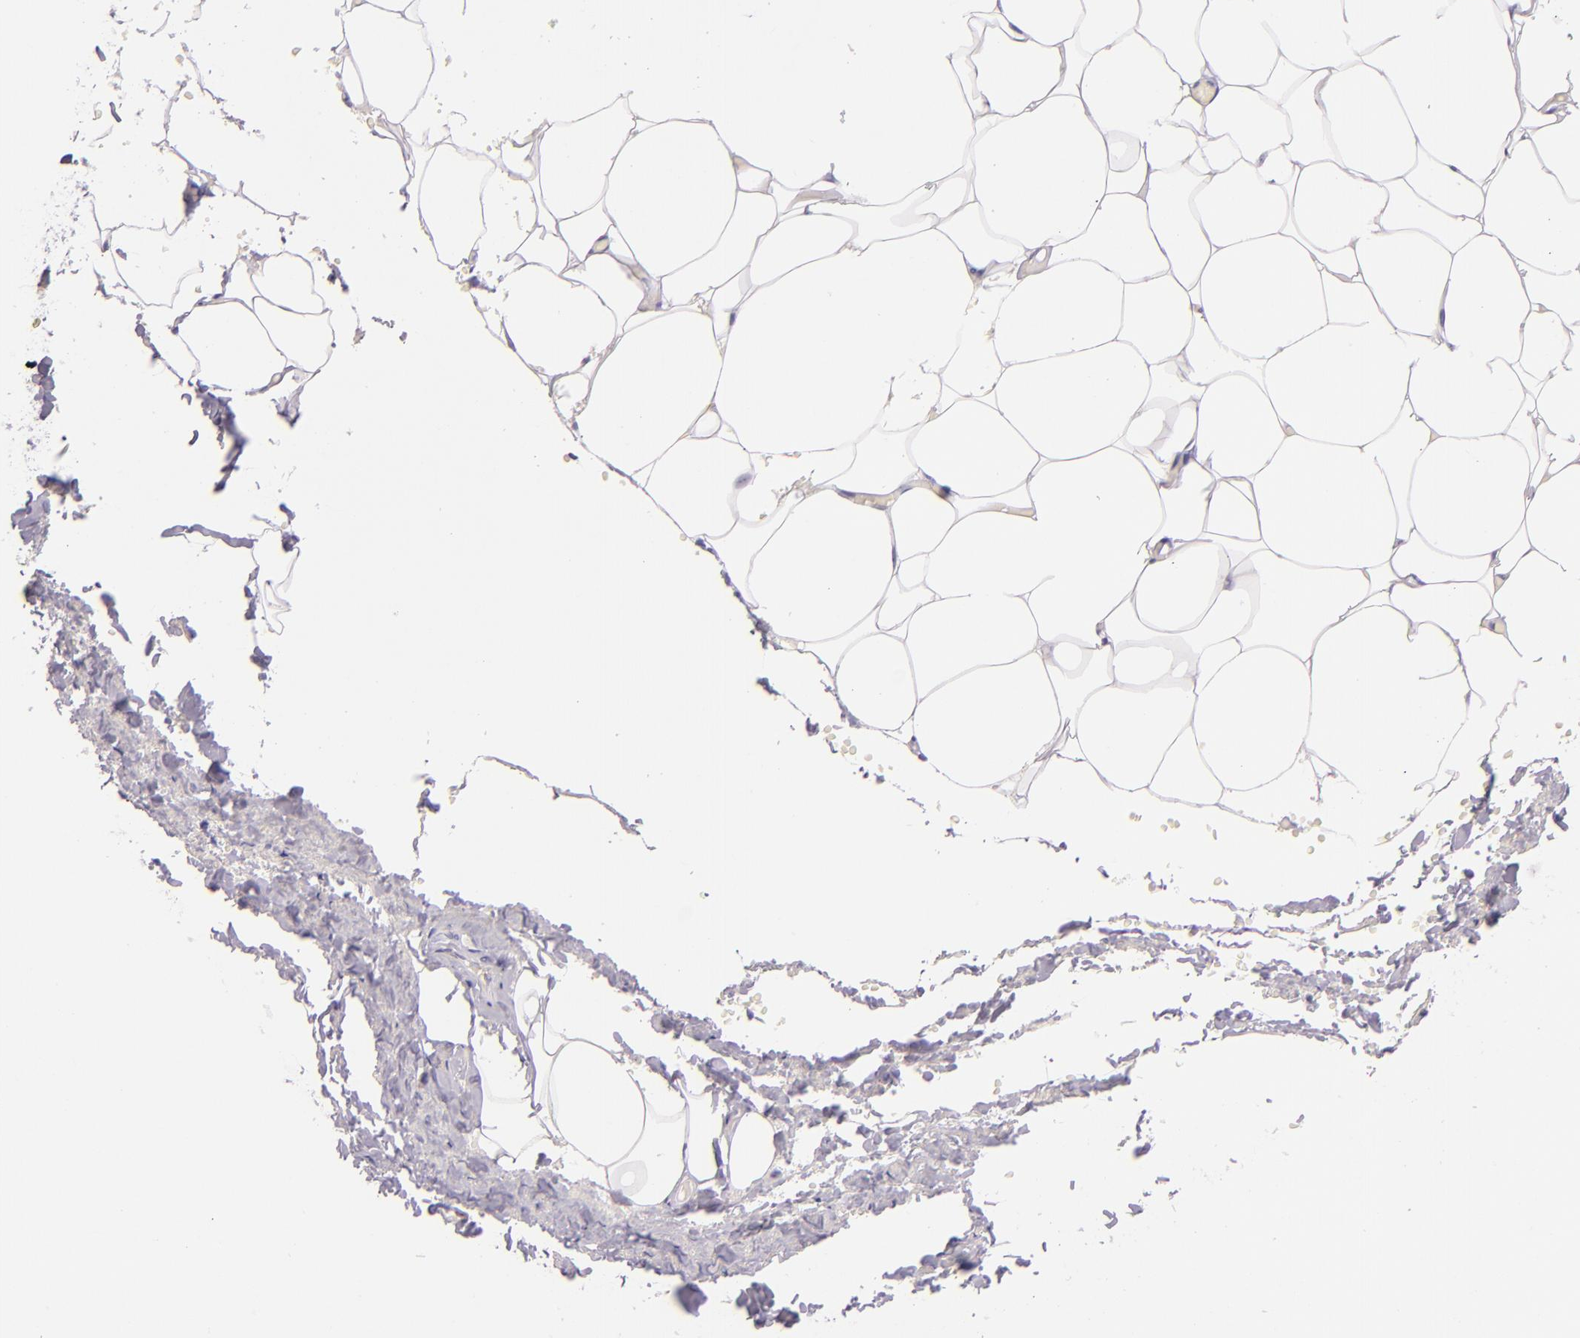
{"staining": {"intensity": "negative", "quantity": "none", "location": "none"}, "tissue": "adipose tissue", "cell_type": "Adipocytes", "image_type": "normal", "snomed": [{"axis": "morphology", "description": "Normal tissue, NOS"}, {"axis": "topography", "description": "Soft tissue"}, {"axis": "topography", "description": "Peripheral nerve tissue"}], "caption": "A high-resolution micrograph shows IHC staining of normal adipose tissue, which shows no significant positivity in adipocytes.", "gene": "ICAM1", "patient": {"sex": "female", "age": 68}}